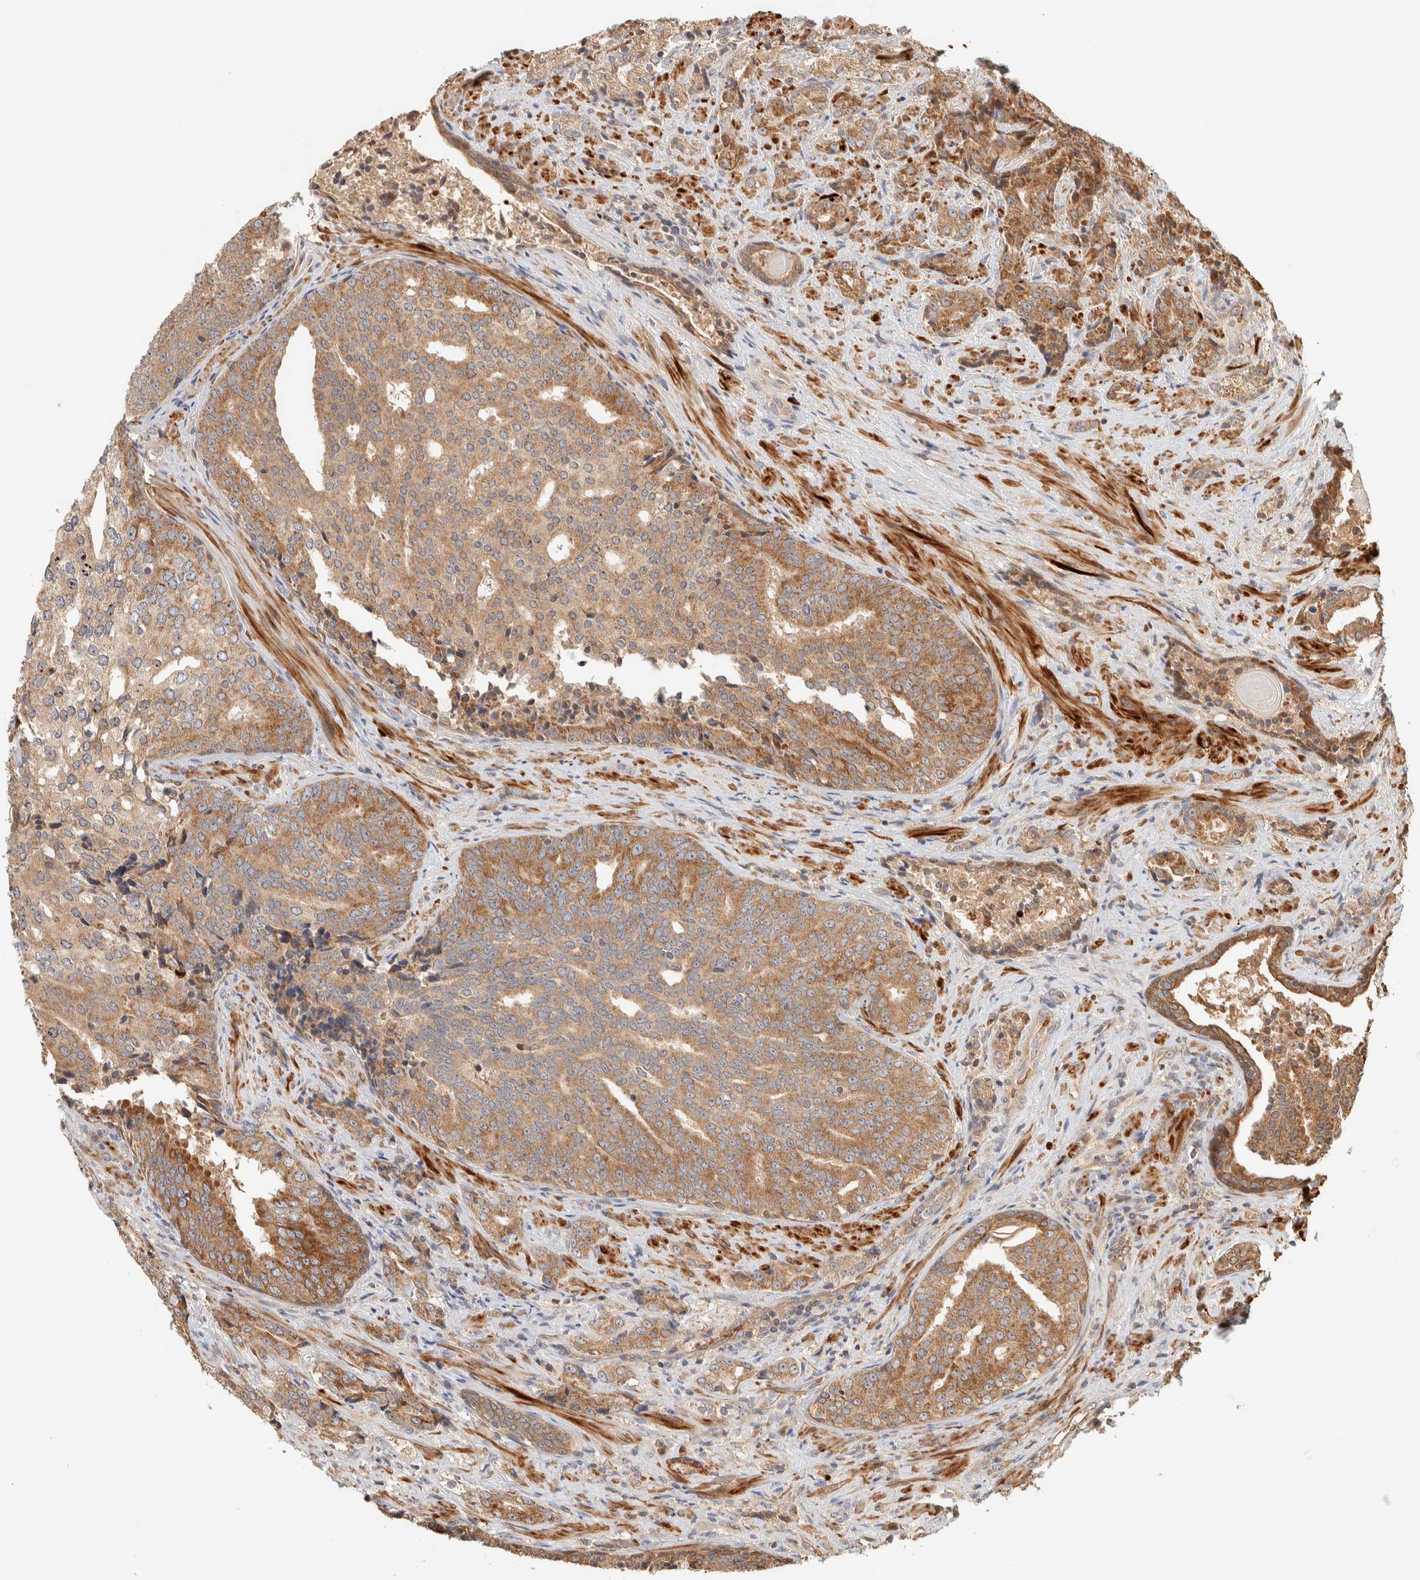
{"staining": {"intensity": "moderate", "quantity": ">75%", "location": "cytoplasmic/membranous"}, "tissue": "prostate cancer", "cell_type": "Tumor cells", "image_type": "cancer", "snomed": [{"axis": "morphology", "description": "Adenocarcinoma, High grade"}, {"axis": "topography", "description": "Prostate"}], "caption": "High-magnification brightfield microscopy of high-grade adenocarcinoma (prostate) stained with DAB (3,3'-diaminobenzidine) (brown) and counterstained with hematoxylin (blue). tumor cells exhibit moderate cytoplasmic/membranous expression is seen in approximately>75% of cells.", "gene": "TTI2", "patient": {"sex": "male", "age": 71}}